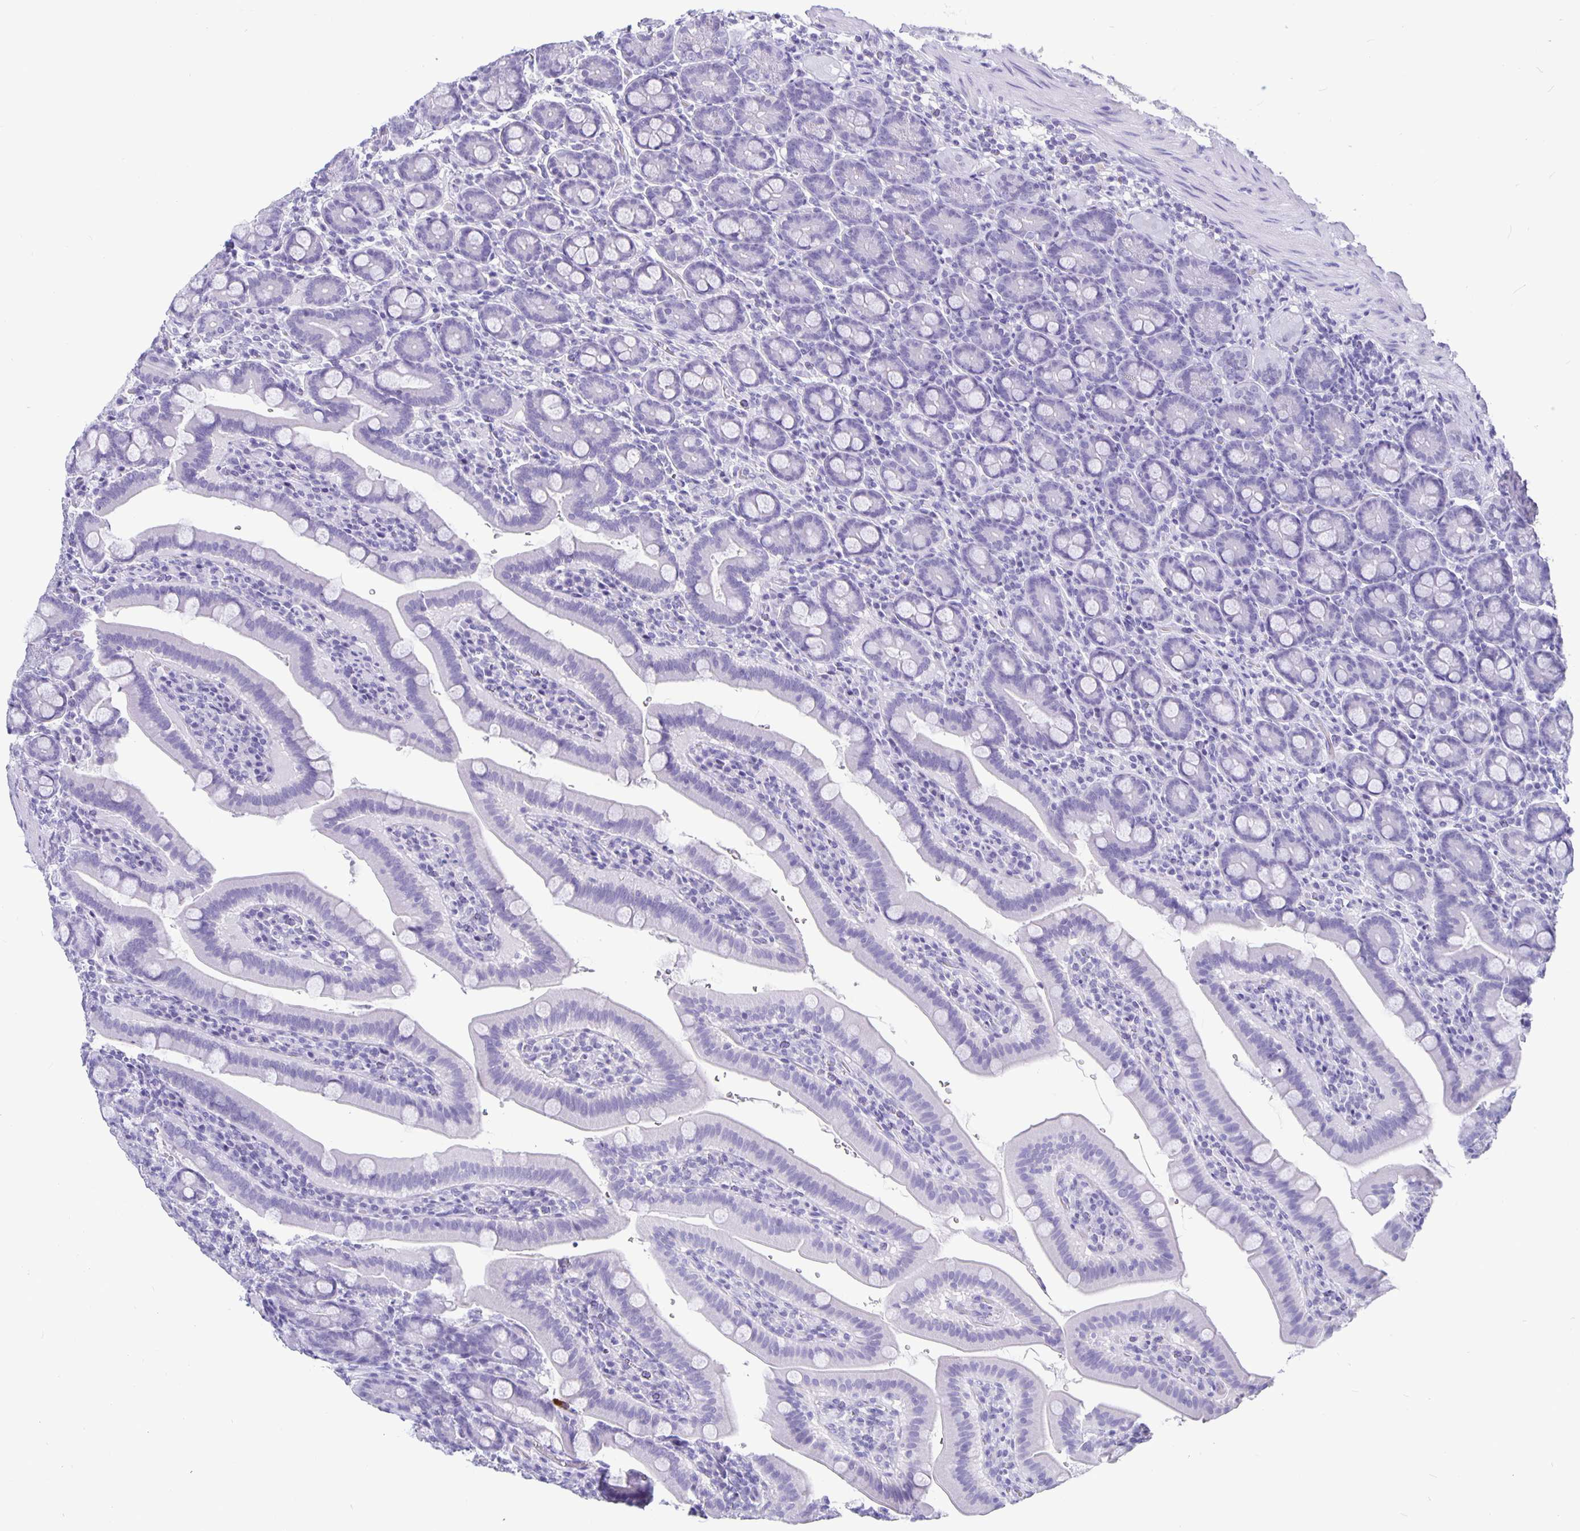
{"staining": {"intensity": "negative", "quantity": "none", "location": "none"}, "tissue": "small intestine", "cell_type": "Glandular cells", "image_type": "normal", "snomed": [{"axis": "morphology", "description": "Normal tissue, NOS"}, {"axis": "topography", "description": "Small intestine"}], "caption": "The IHC photomicrograph has no significant staining in glandular cells of small intestine. The staining is performed using DAB brown chromogen with nuclei counter-stained in using hematoxylin.", "gene": "BPIFA3", "patient": {"sex": "male", "age": 26}}